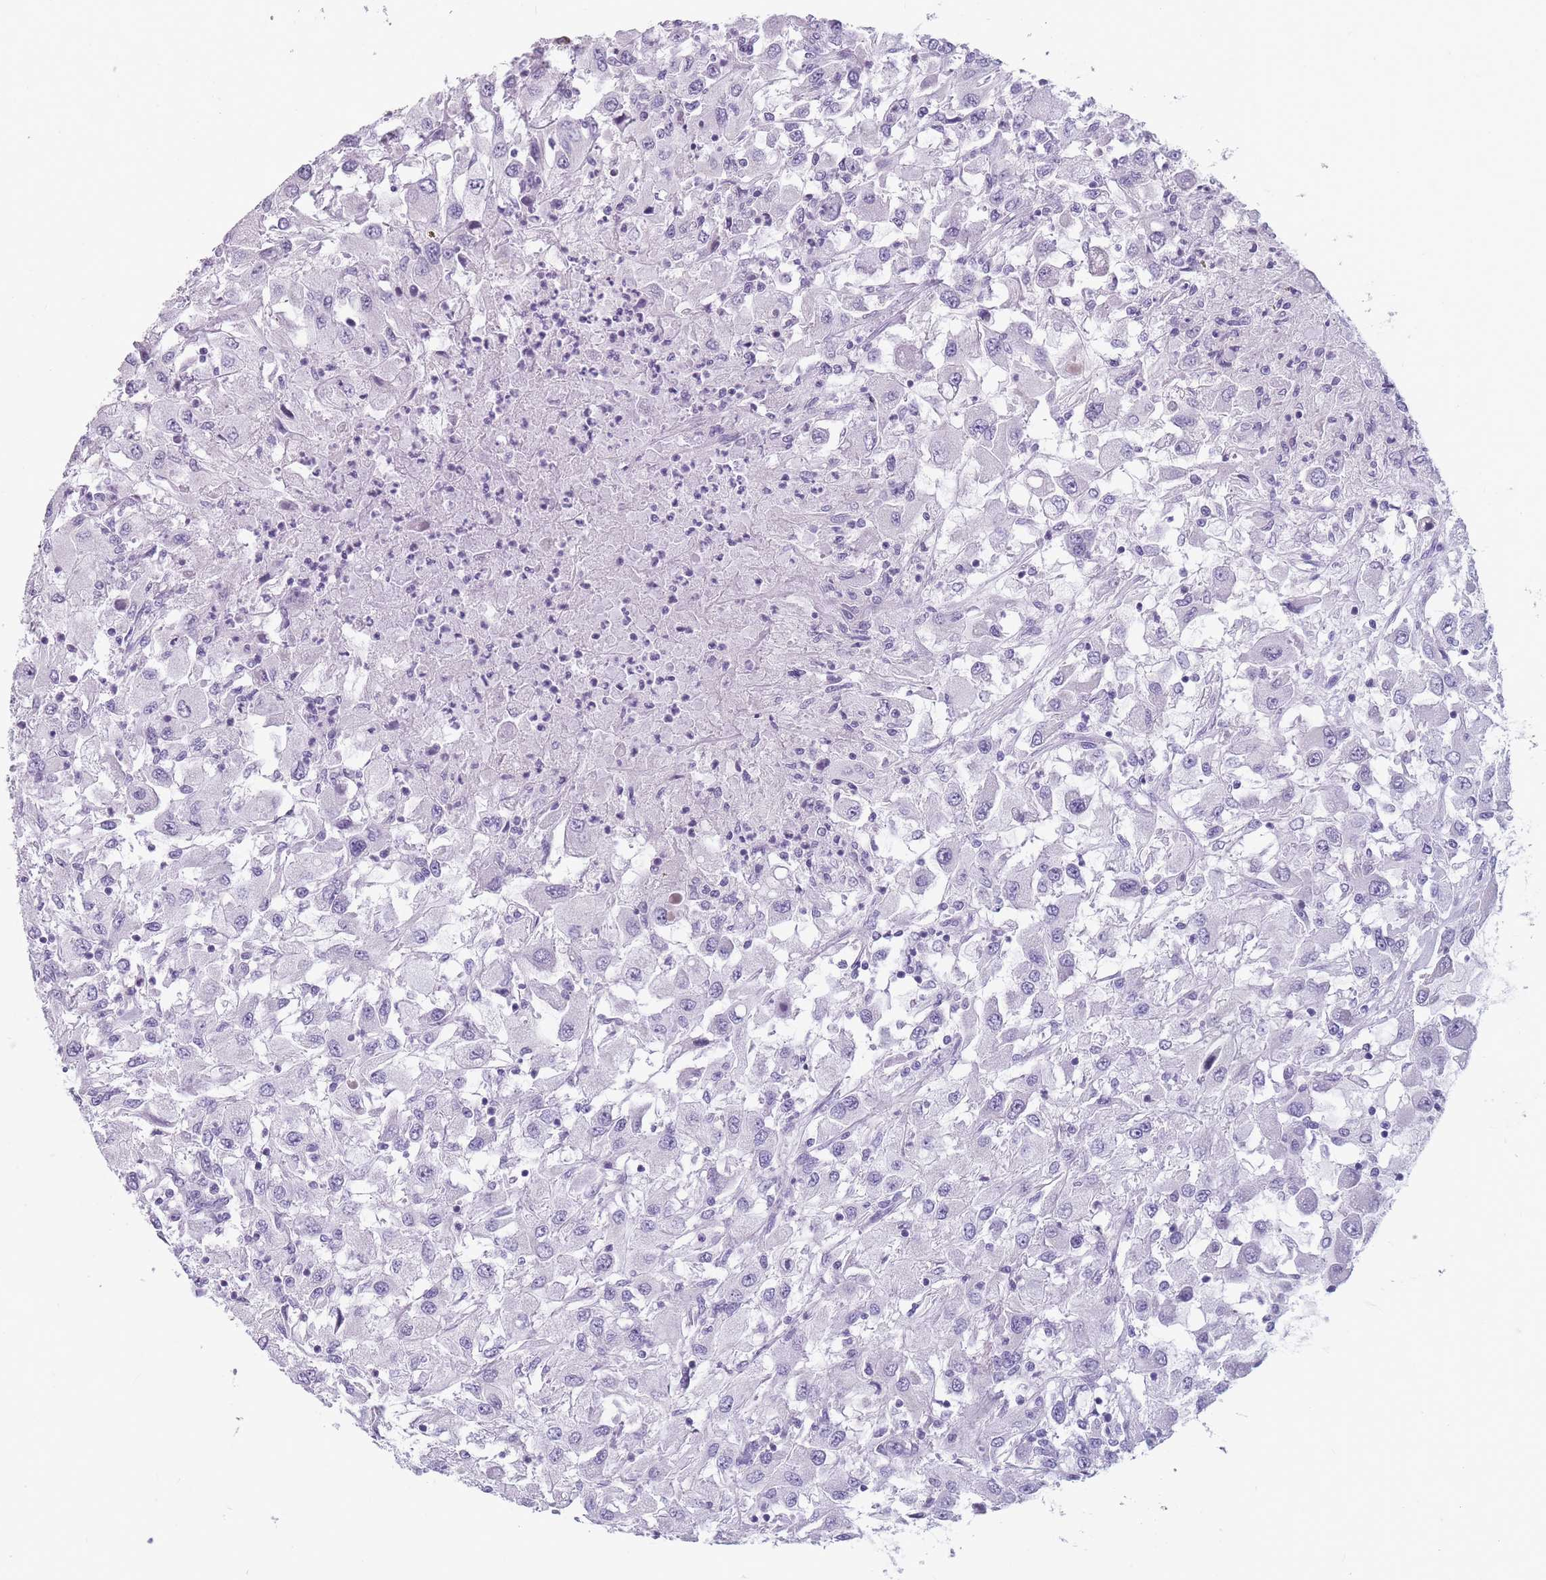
{"staining": {"intensity": "negative", "quantity": "none", "location": "none"}, "tissue": "renal cancer", "cell_type": "Tumor cells", "image_type": "cancer", "snomed": [{"axis": "morphology", "description": "Adenocarcinoma, NOS"}, {"axis": "topography", "description": "Kidney"}], "caption": "This is an immunohistochemistry micrograph of renal adenocarcinoma. There is no staining in tumor cells.", "gene": "CCNO", "patient": {"sex": "female", "age": 67}}